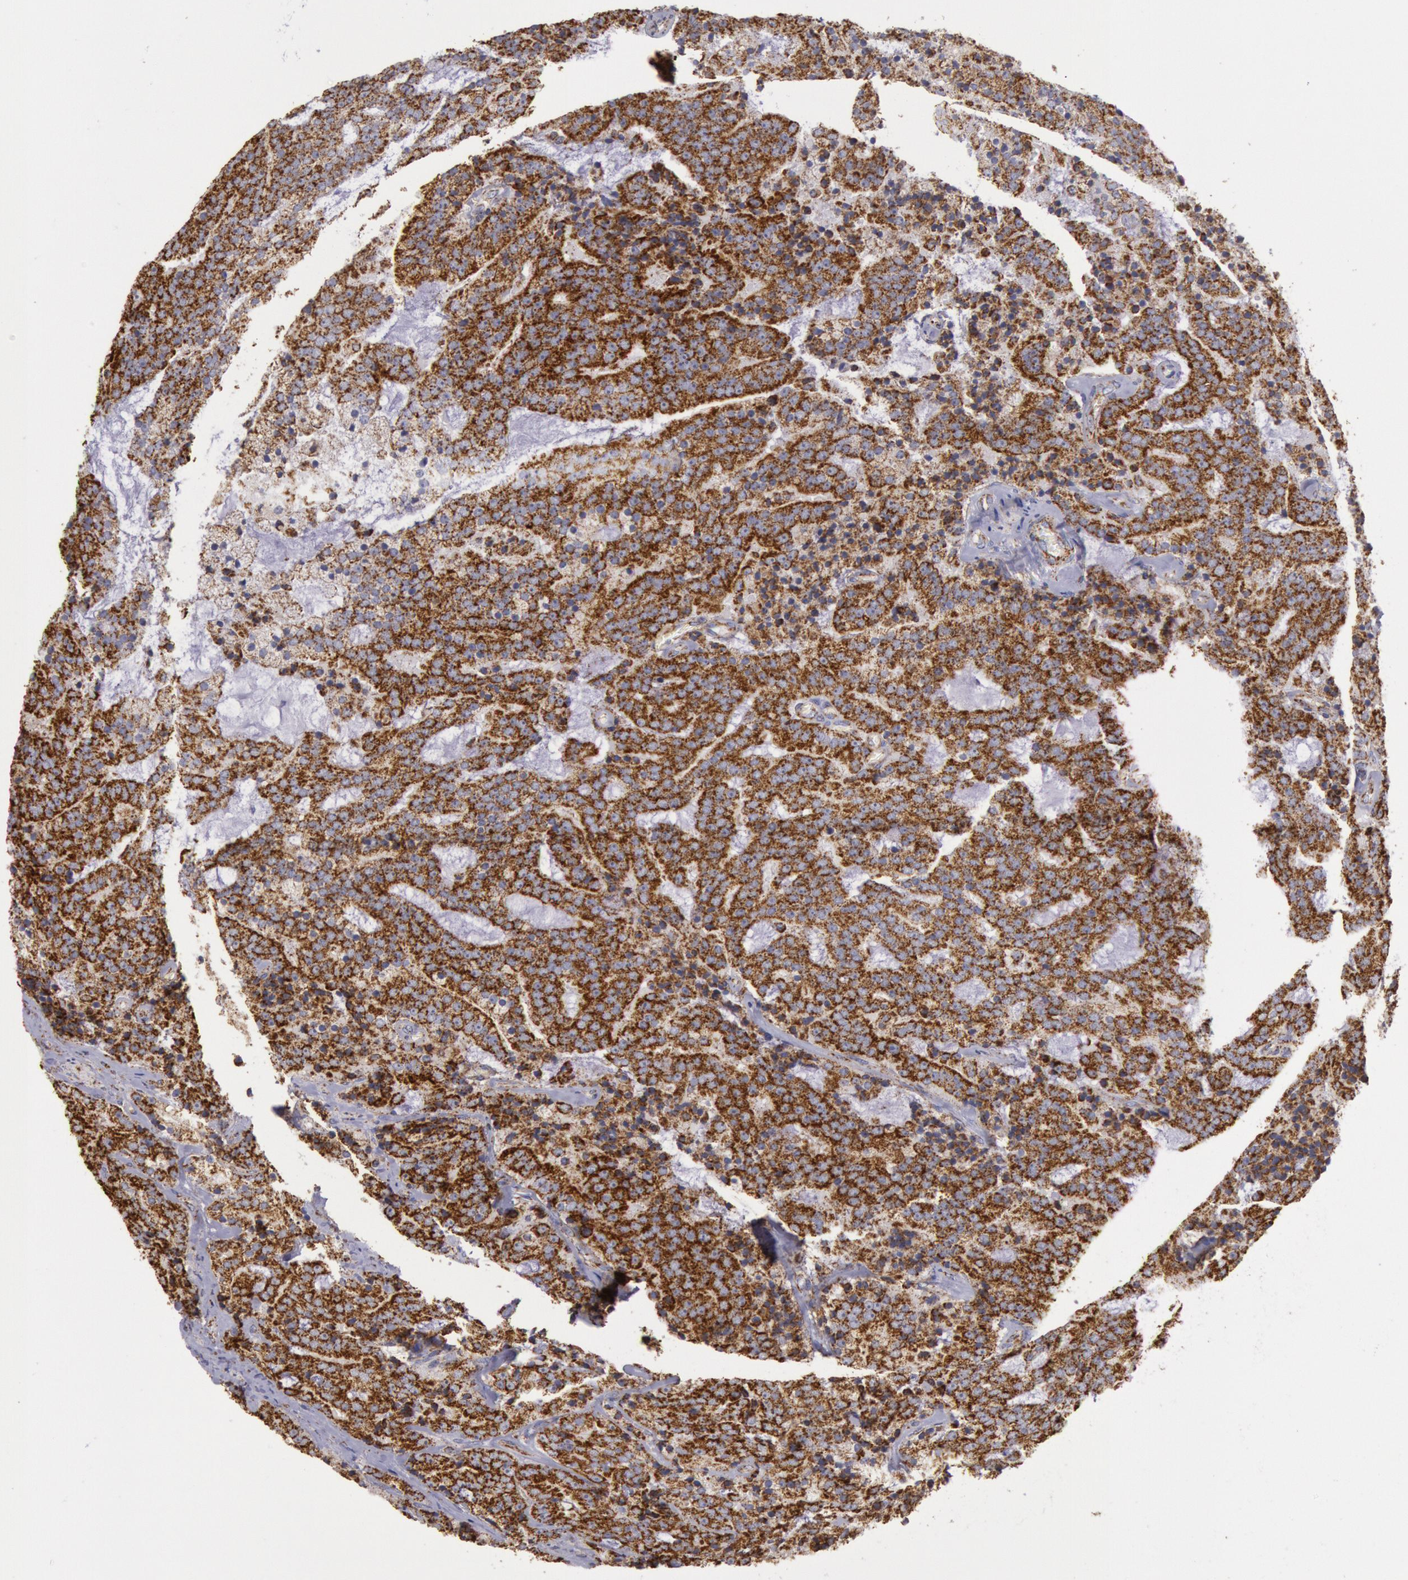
{"staining": {"intensity": "strong", "quantity": ">75%", "location": "cytoplasmic/membranous"}, "tissue": "prostate cancer", "cell_type": "Tumor cells", "image_type": "cancer", "snomed": [{"axis": "morphology", "description": "Adenocarcinoma, Medium grade"}, {"axis": "topography", "description": "Prostate"}], "caption": "An immunohistochemistry (IHC) histopathology image of tumor tissue is shown. Protein staining in brown highlights strong cytoplasmic/membranous positivity in prostate adenocarcinoma (medium-grade) within tumor cells.", "gene": "CYC1", "patient": {"sex": "male", "age": 65}}